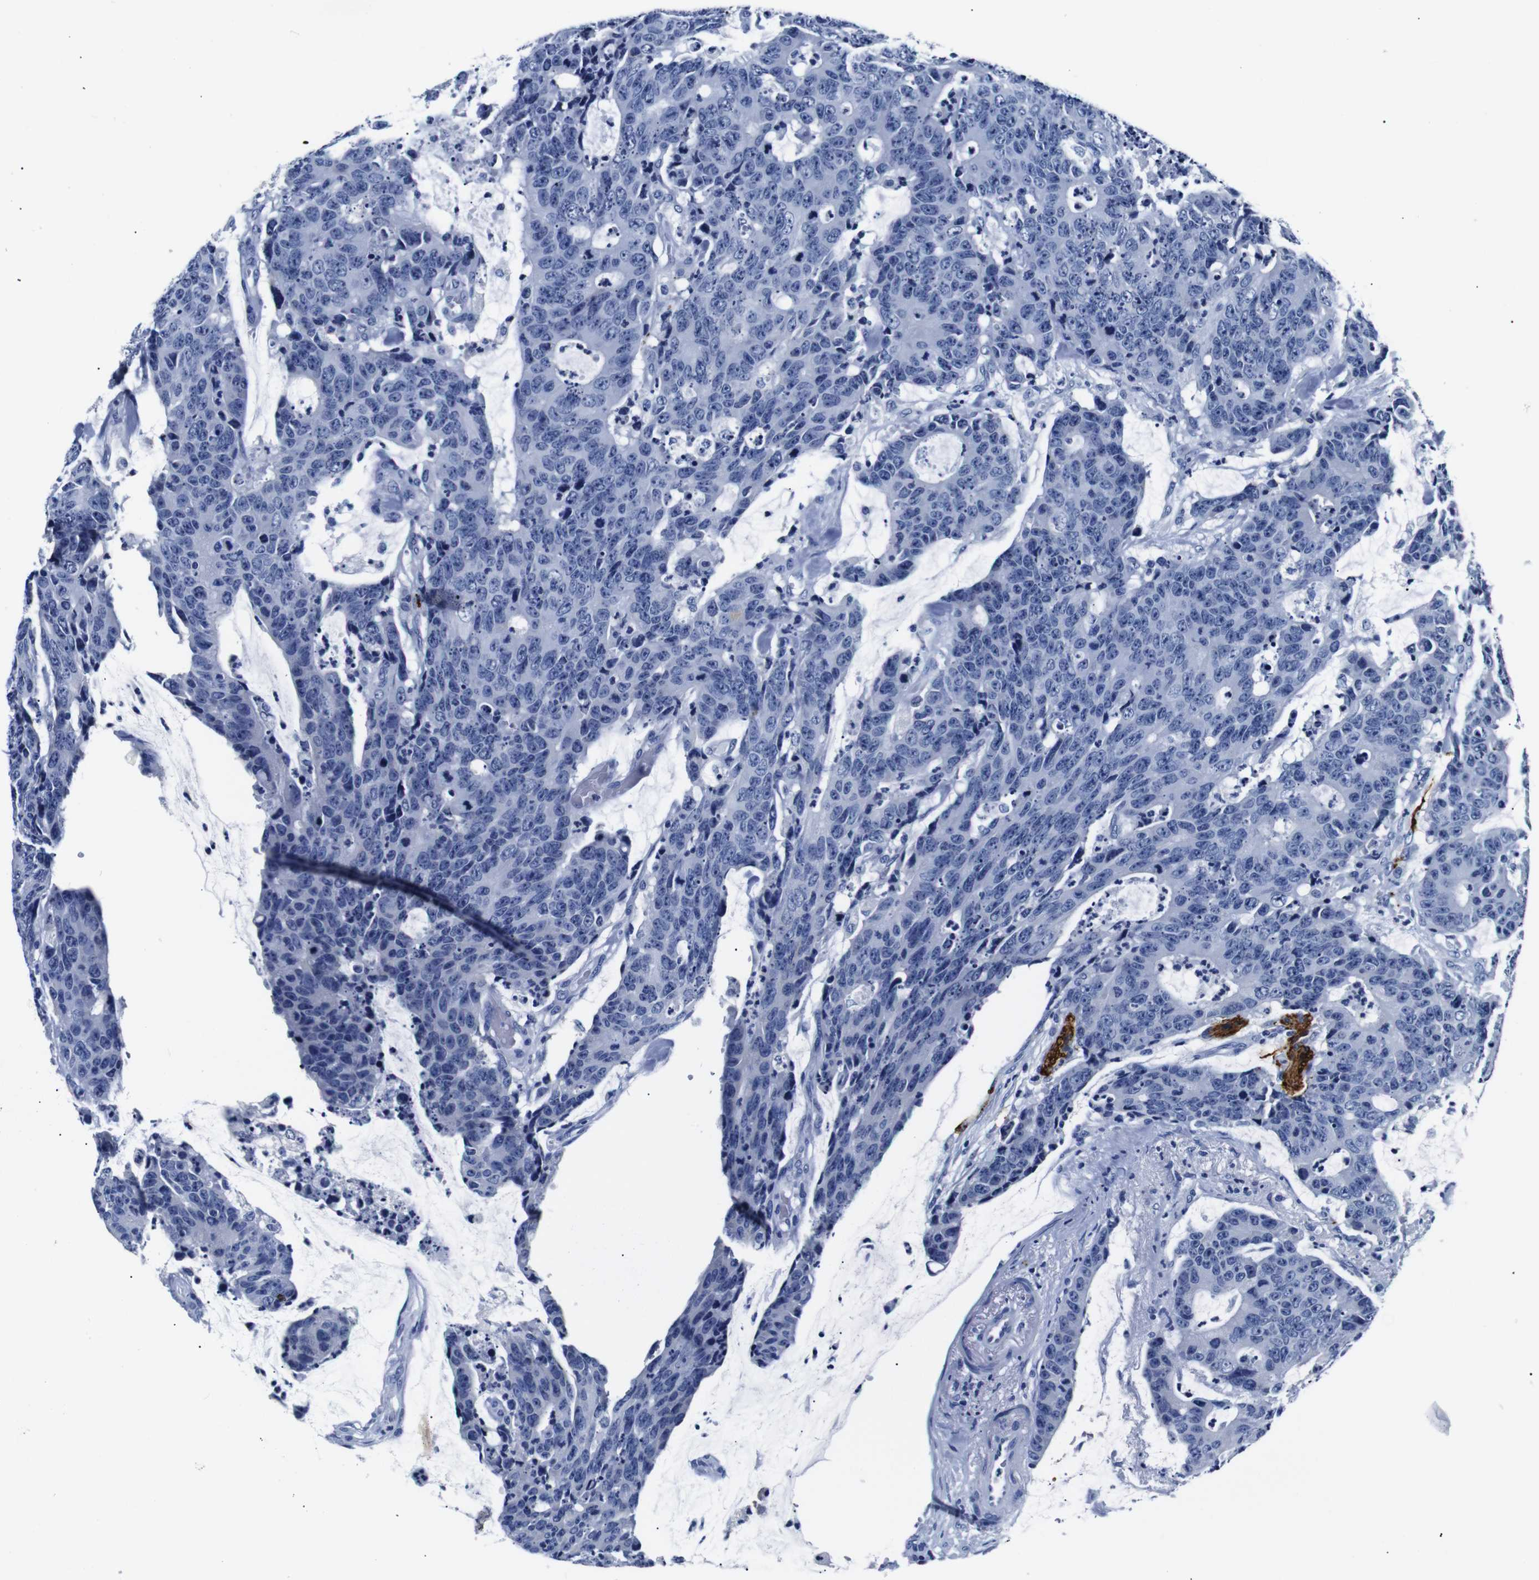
{"staining": {"intensity": "negative", "quantity": "none", "location": "none"}, "tissue": "colorectal cancer", "cell_type": "Tumor cells", "image_type": "cancer", "snomed": [{"axis": "morphology", "description": "Adenocarcinoma, NOS"}, {"axis": "topography", "description": "Colon"}], "caption": "Adenocarcinoma (colorectal) stained for a protein using immunohistochemistry displays no expression tumor cells.", "gene": "GAP43", "patient": {"sex": "female", "age": 86}}